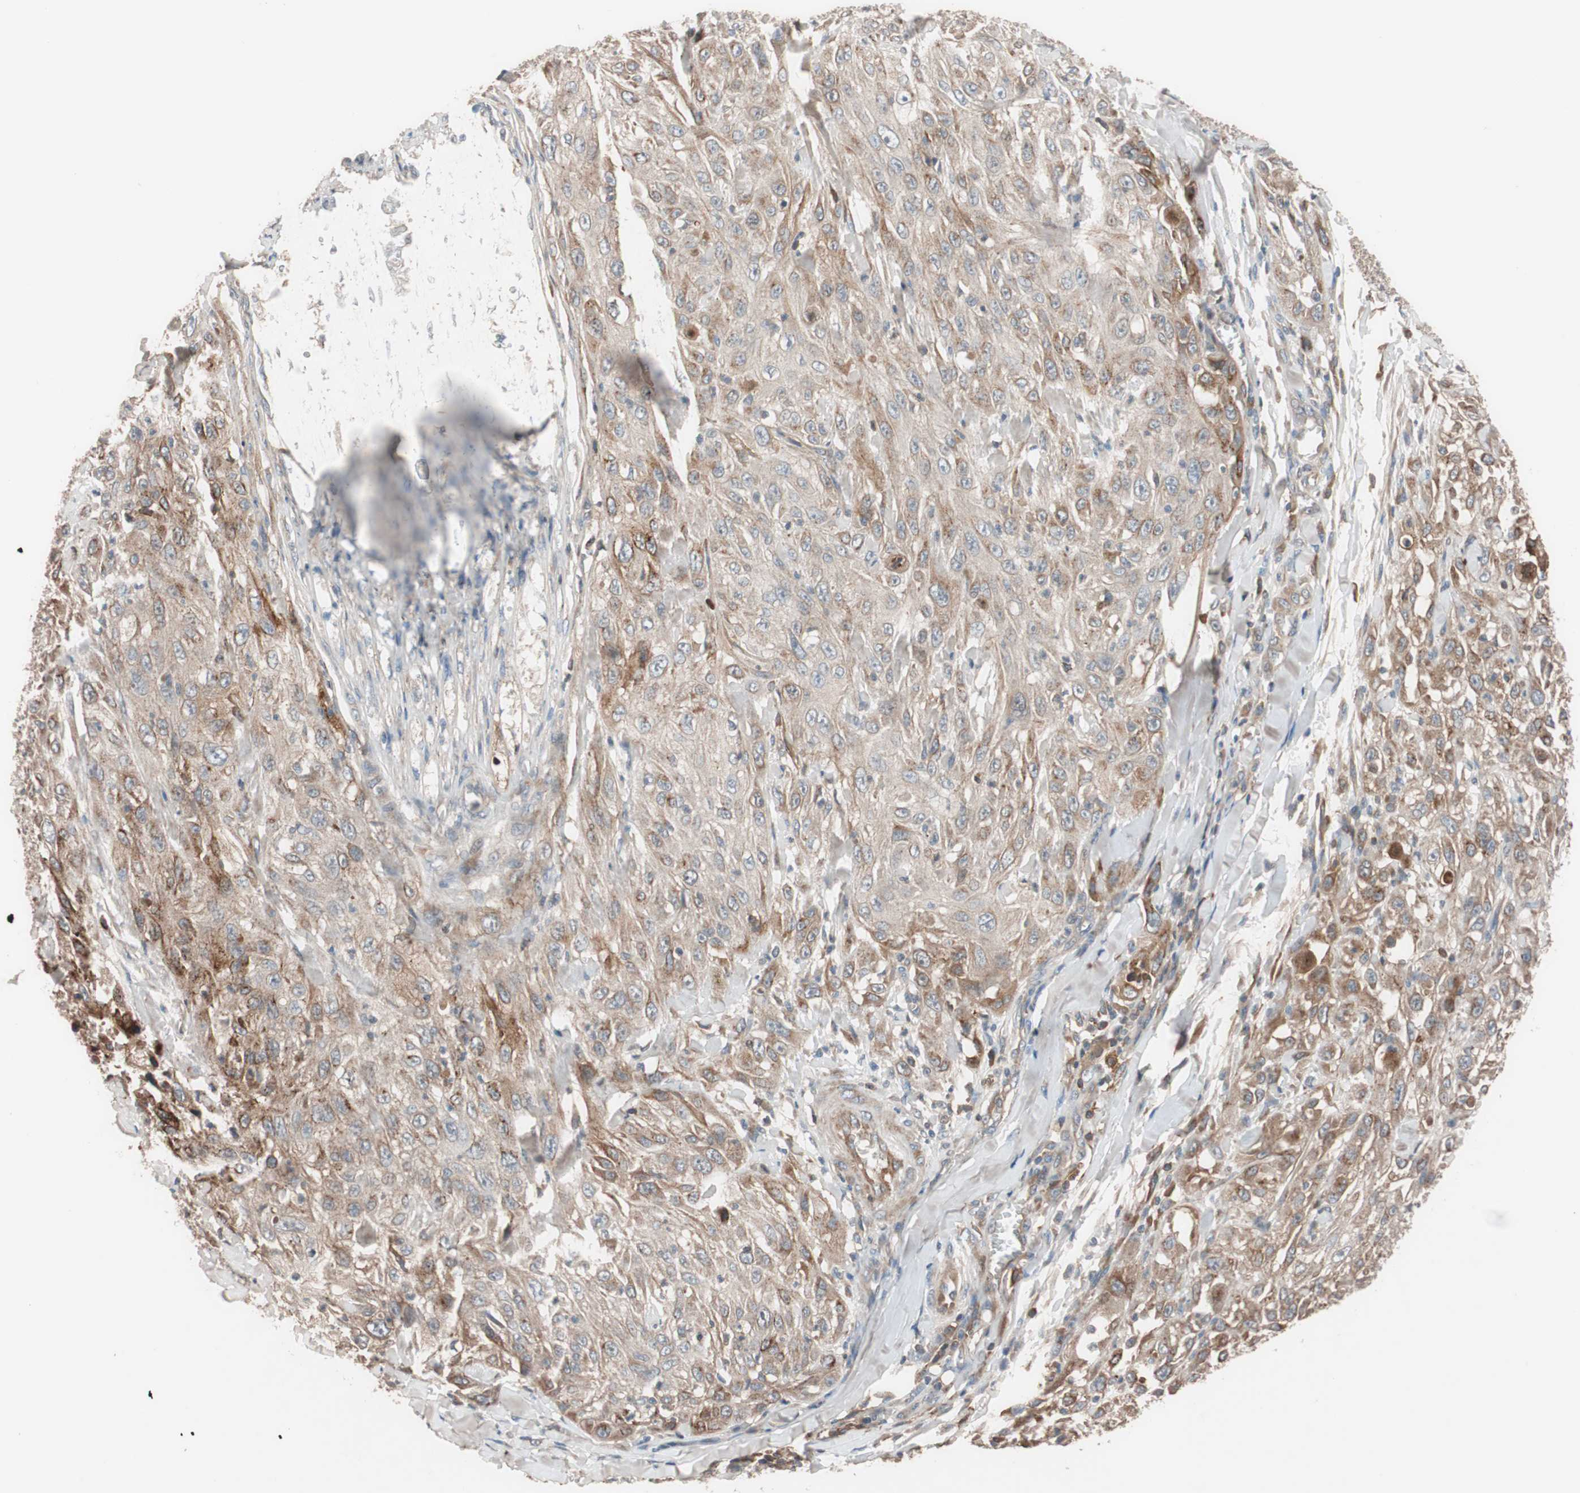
{"staining": {"intensity": "moderate", "quantity": ">75%", "location": "cytoplasmic/membranous"}, "tissue": "skin cancer", "cell_type": "Tumor cells", "image_type": "cancer", "snomed": [{"axis": "morphology", "description": "Squamous cell carcinoma, NOS"}, {"axis": "morphology", "description": "Squamous cell carcinoma, metastatic, NOS"}, {"axis": "topography", "description": "Skin"}, {"axis": "topography", "description": "Lymph node"}], "caption": "This is a photomicrograph of immunohistochemistry staining of skin metastatic squamous cell carcinoma, which shows moderate expression in the cytoplasmic/membranous of tumor cells.", "gene": "SDC4", "patient": {"sex": "male", "age": 75}}